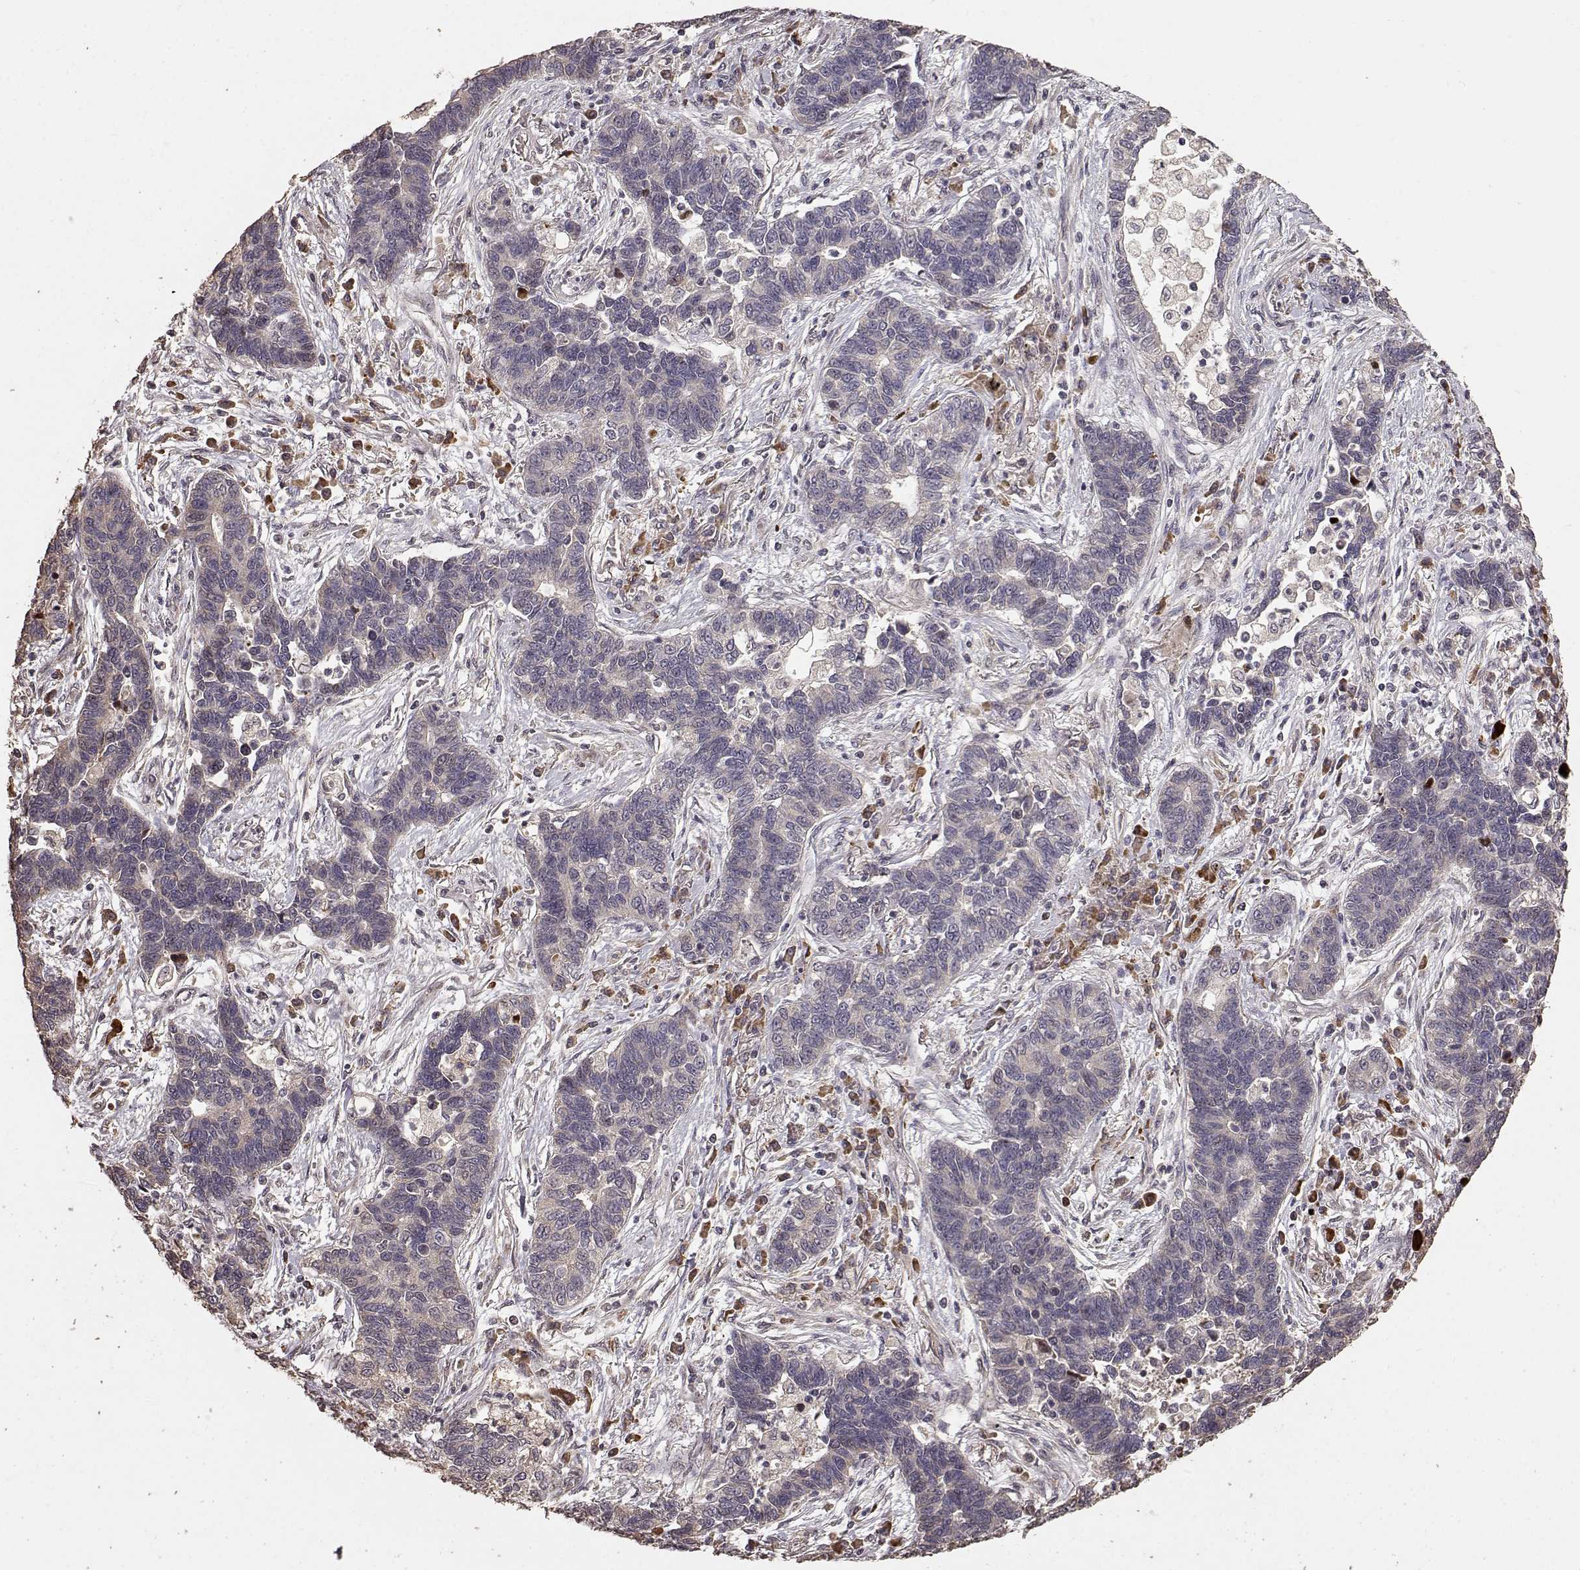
{"staining": {"intensity": "negative", "quantity": "none", "location": "none"}, "tissue": "lung cancer", "cell_type": "Tumor cells", "image_type": "cancer", "snomed": [{"axis": "morphology", "description": "Adenocarcinoma, NOS"}, {"axis": "topography", "description": "Lung"}], "caption": "Immunohistochemical staining of human lung cancer (adenocarcinoma) shows no significant expression in tumor cells. (DAB IHC with hematoxylin counter stain).", "gene": "USP15", "patient": {"sex": "female", "age": 57}}